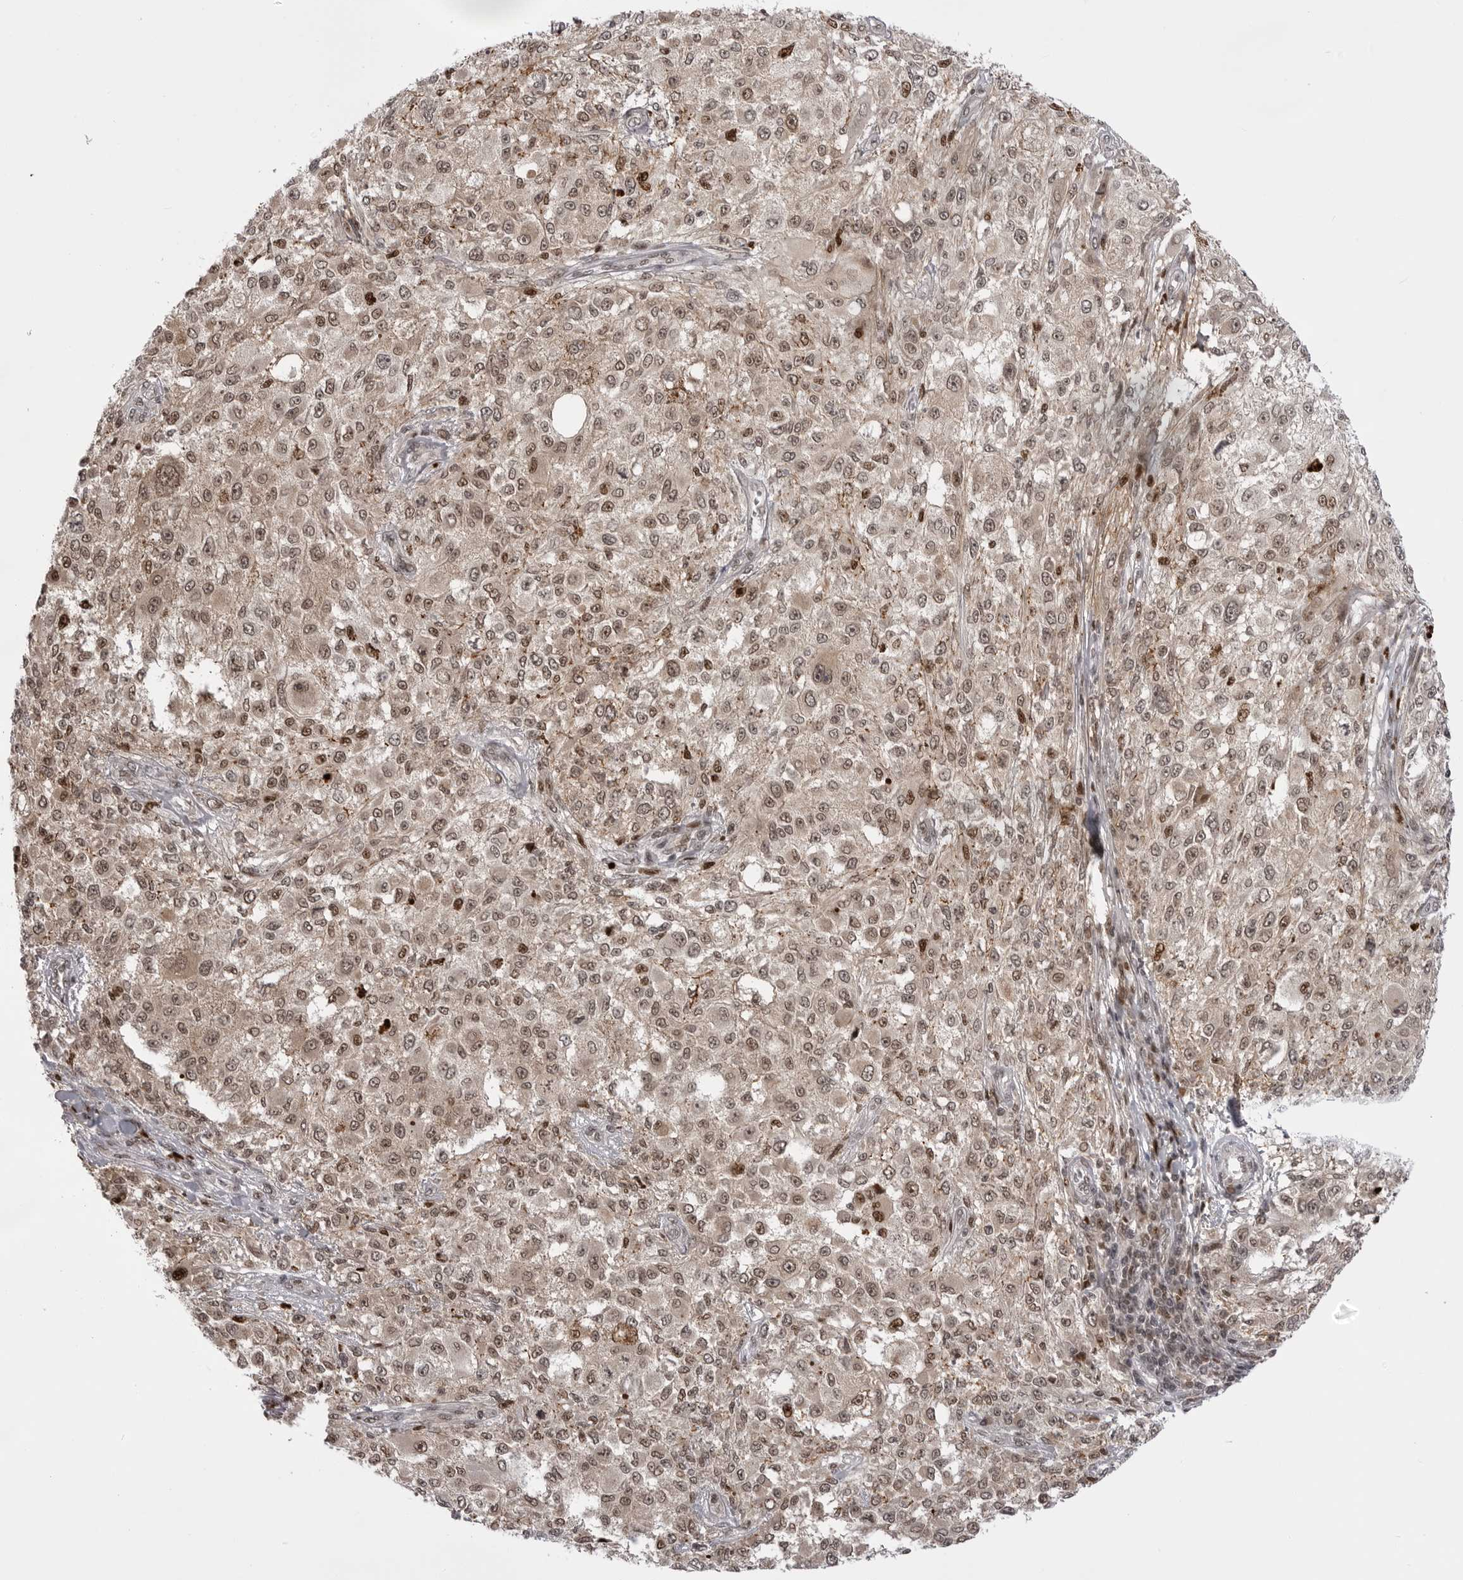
{"staining": {"intensity": "weak", "quantity": ">75%", "location": "cytoplasmic/membranous,nuclear"}, "tissue": "melanoma", "cell_type": "Tumor cells", "image_type": "cancer", "snomed": [{"axis": "morphology", "description": "Necrosis, NOS"}, {"axis": "morphology", "description": "Malignant melanoma, NOS"}, {"axis": "topography", "description": "Skin"}], "caption": "DAB (3,3'-diaminobenzidine) immunohistochemical staining of human melanoma reveals weak cytoplasmic/membranous and nuclear protein staining in approximately >75% of tumor cells.", "gene": "PTK2B", "patient": {"sex": "female", "age": 87}}